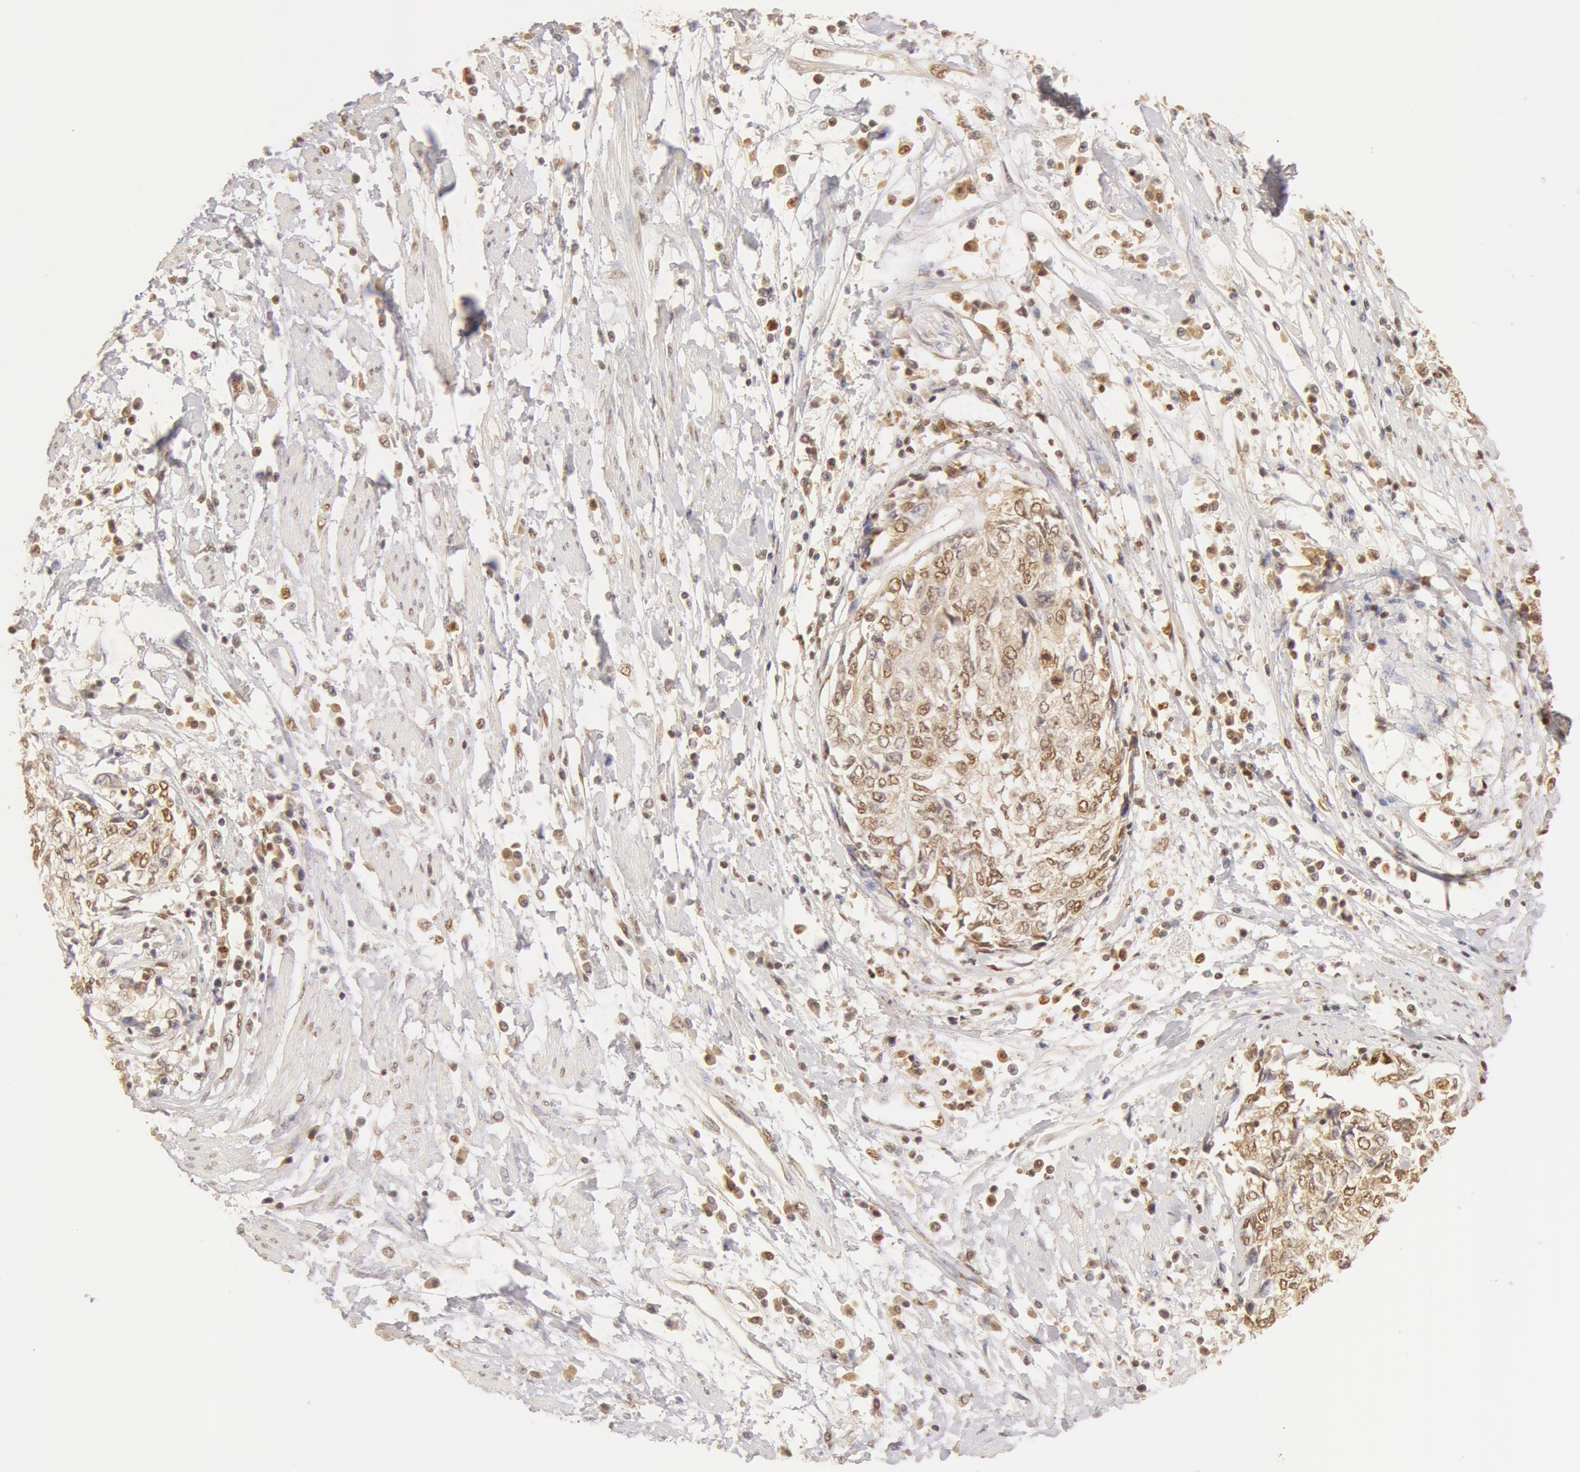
{"staining": {"intensity": "weak", "quantity": ">75%", "location": "cytoplasmic/membranous,nuclear"}, "tissue": "cervical cancer", "cell_type": "Tumor cells", "image_type": "cancer", "snomed": [{"axis": "morphology", "description": "Squamous cell carcinoma, NOS"}, {"axis": "topography", "description": "Cervix"}], "caption": "The image shows staining of cervical cancer (squamous cell carcinoma), revealing weak cytoplasmic/membranous and nuclear protein positivity (brown color) within tumor cells.", "gene": "SNRNP70", "patient": {"sex": "female", "age": 57}}